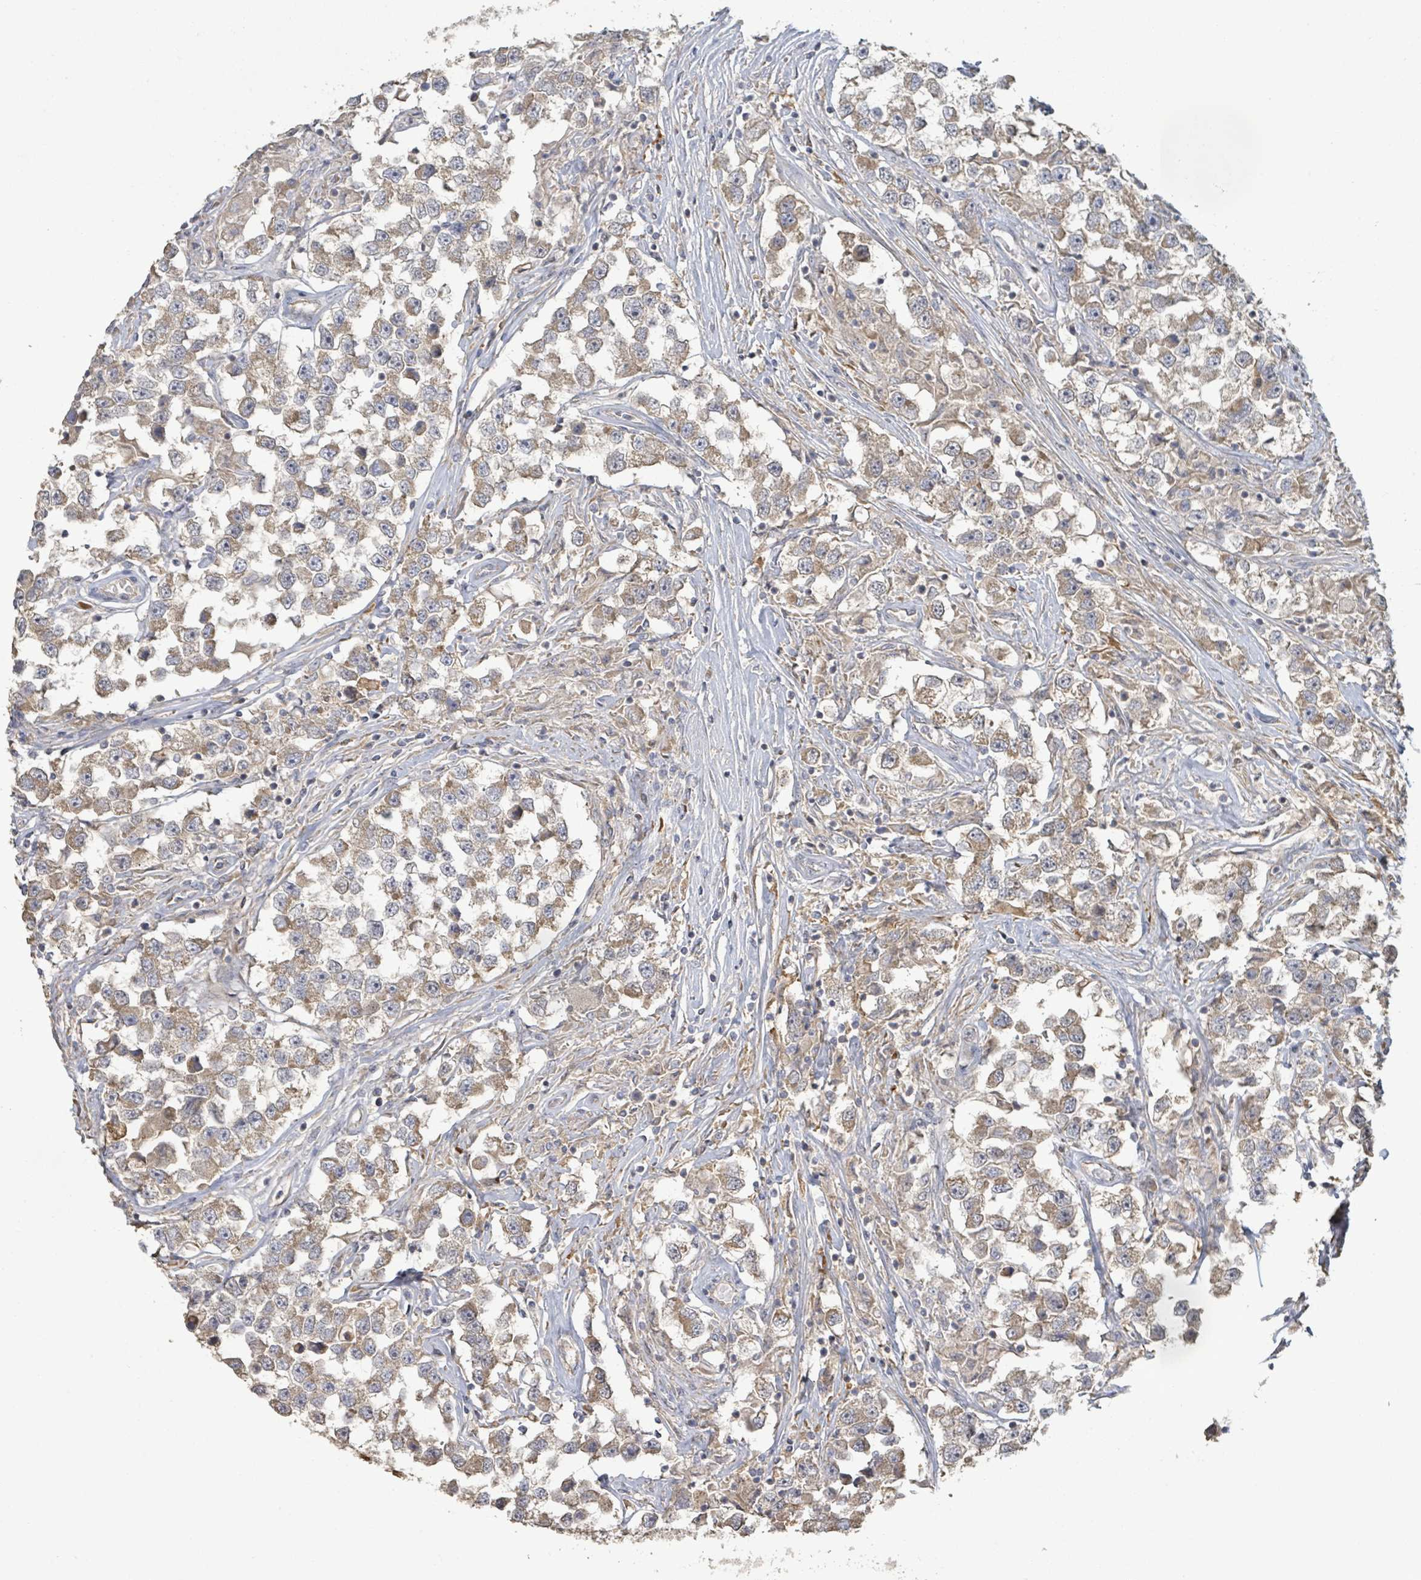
{"staining": {"intensity": "moderate", "quantity": ">75%", "location": "cytoplasmic/membranous"}, "tissue": "testis cancer", "cell_type": "Tumor cells", "image_type": "cancer", "snomed": [{"axis": "morphology", "description": "Seminoma, NOS"}, {"axis": "topography", "description": "Testis"}], "caption": "Immunohistochemistry staining of seminoma (testis), which displays medium levels of moderate cytoplasmic/membranous positivity in approximately >75% of tumor cells indicating moderate cytoplasmic/membranous protein positivity. The staining was performed using DAB (3,3'-diaminobenzidine) (brown) for protein detection and nuclei were counterstained in hematoxylin (blue).", "gene": "KCNS2", "patient": {"sex": "male", "age": 46}}